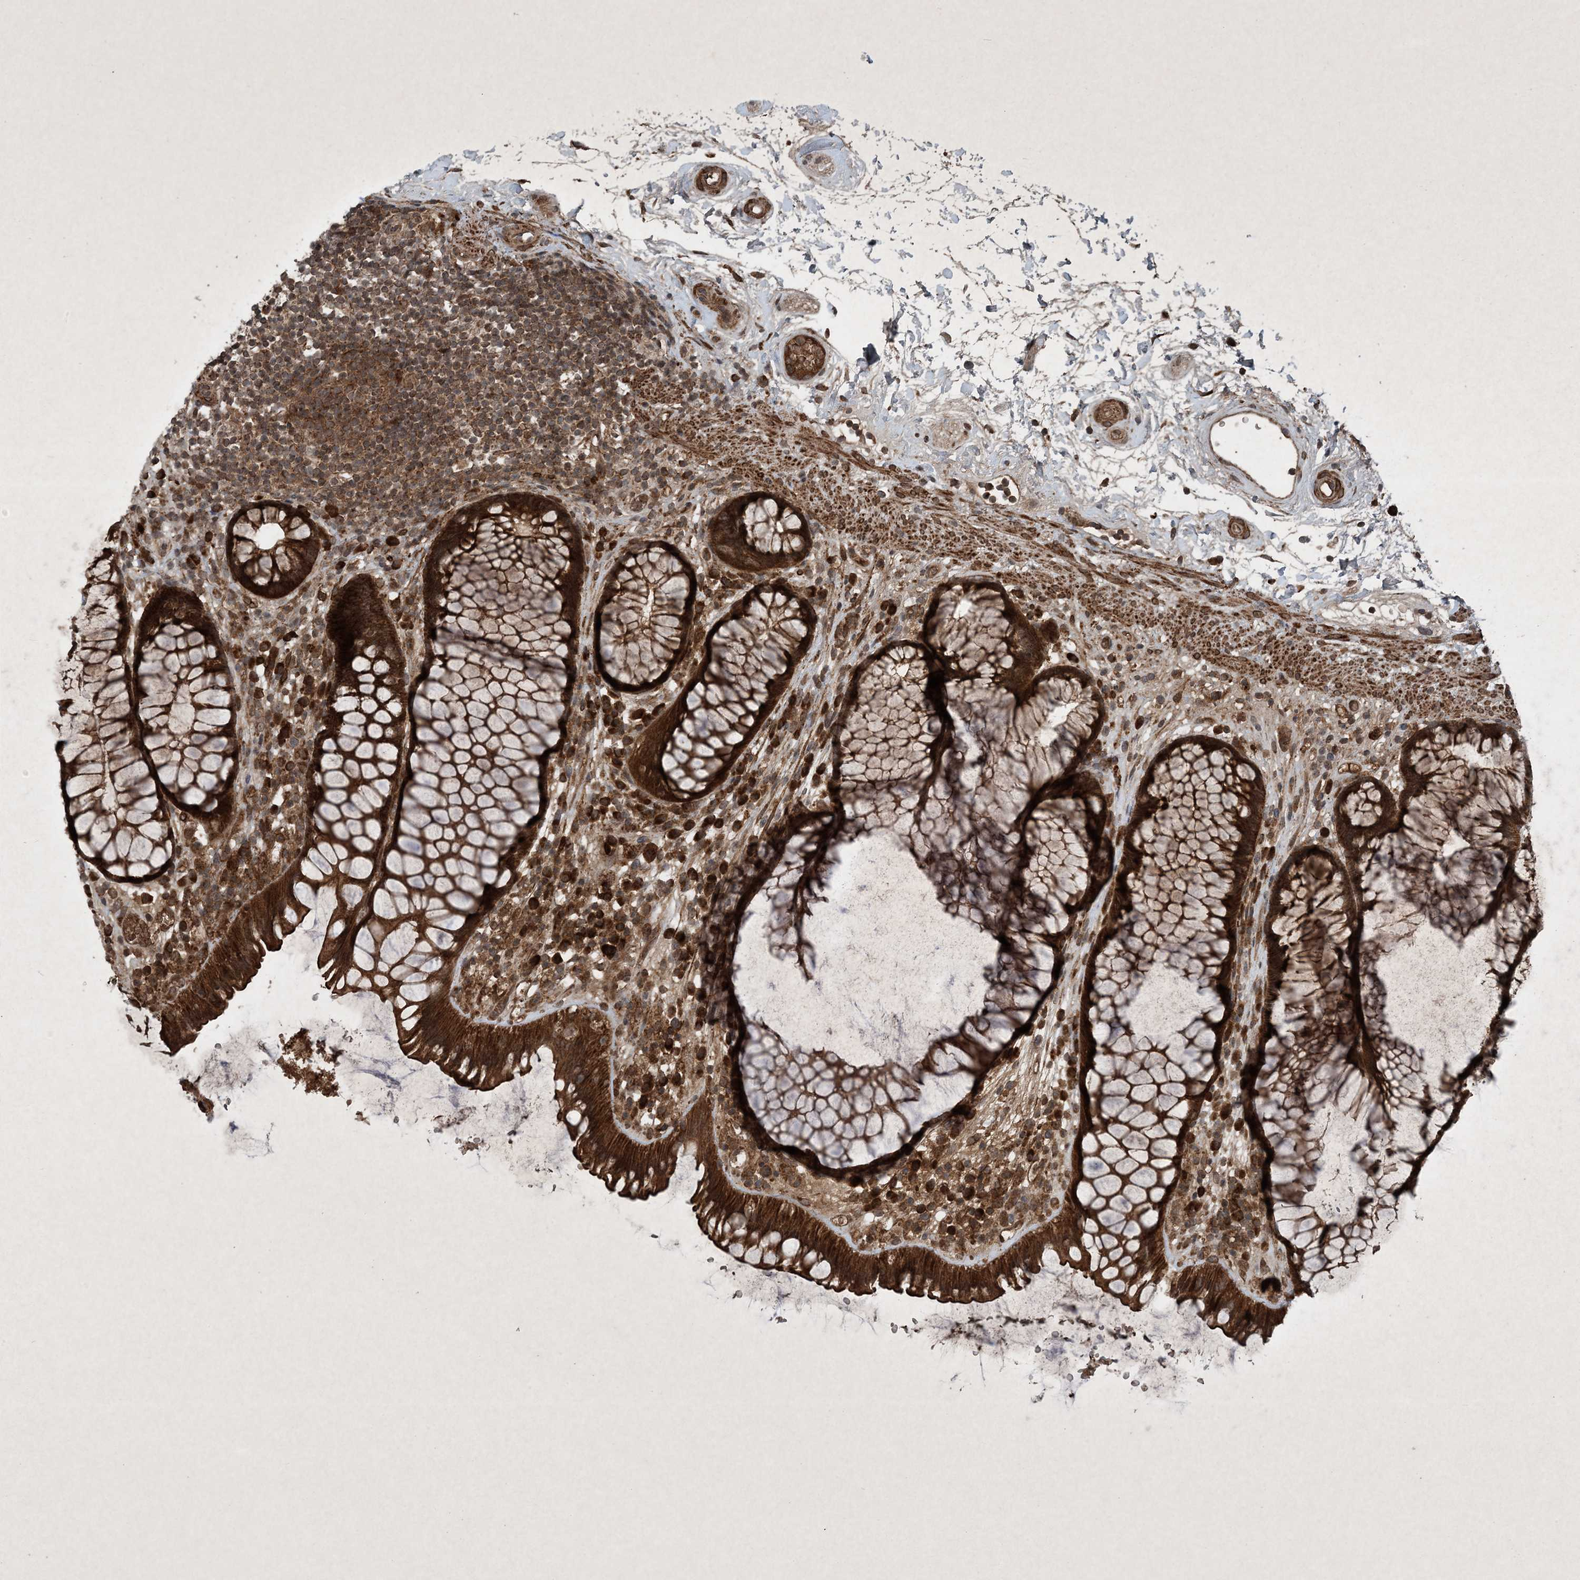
{"staining": {"intensity": "strong", "quantity": ">75%", "location": "cytoplasmic/membranous"}, "tissue": "rectum", "cell_type": "Glandular cells", "image_type": "normal", "snomed": [{"axis": "morphology", "description": "Normal tissue, NOS"}, {"axis": "topography", "description": "Rectum"}], "caption": "Rectum stained with DAB (3,3'-diaminobenzidine) immunohistochemistry (IHC) shows high levels of strong cytoplasmic/membranous staining in about >75% of glandular cells. (brown staining indicates protein expression, while blue staining denotes nuclei).", "gene": "GNG5", "patient": {"sex": "male", "age": 51}}